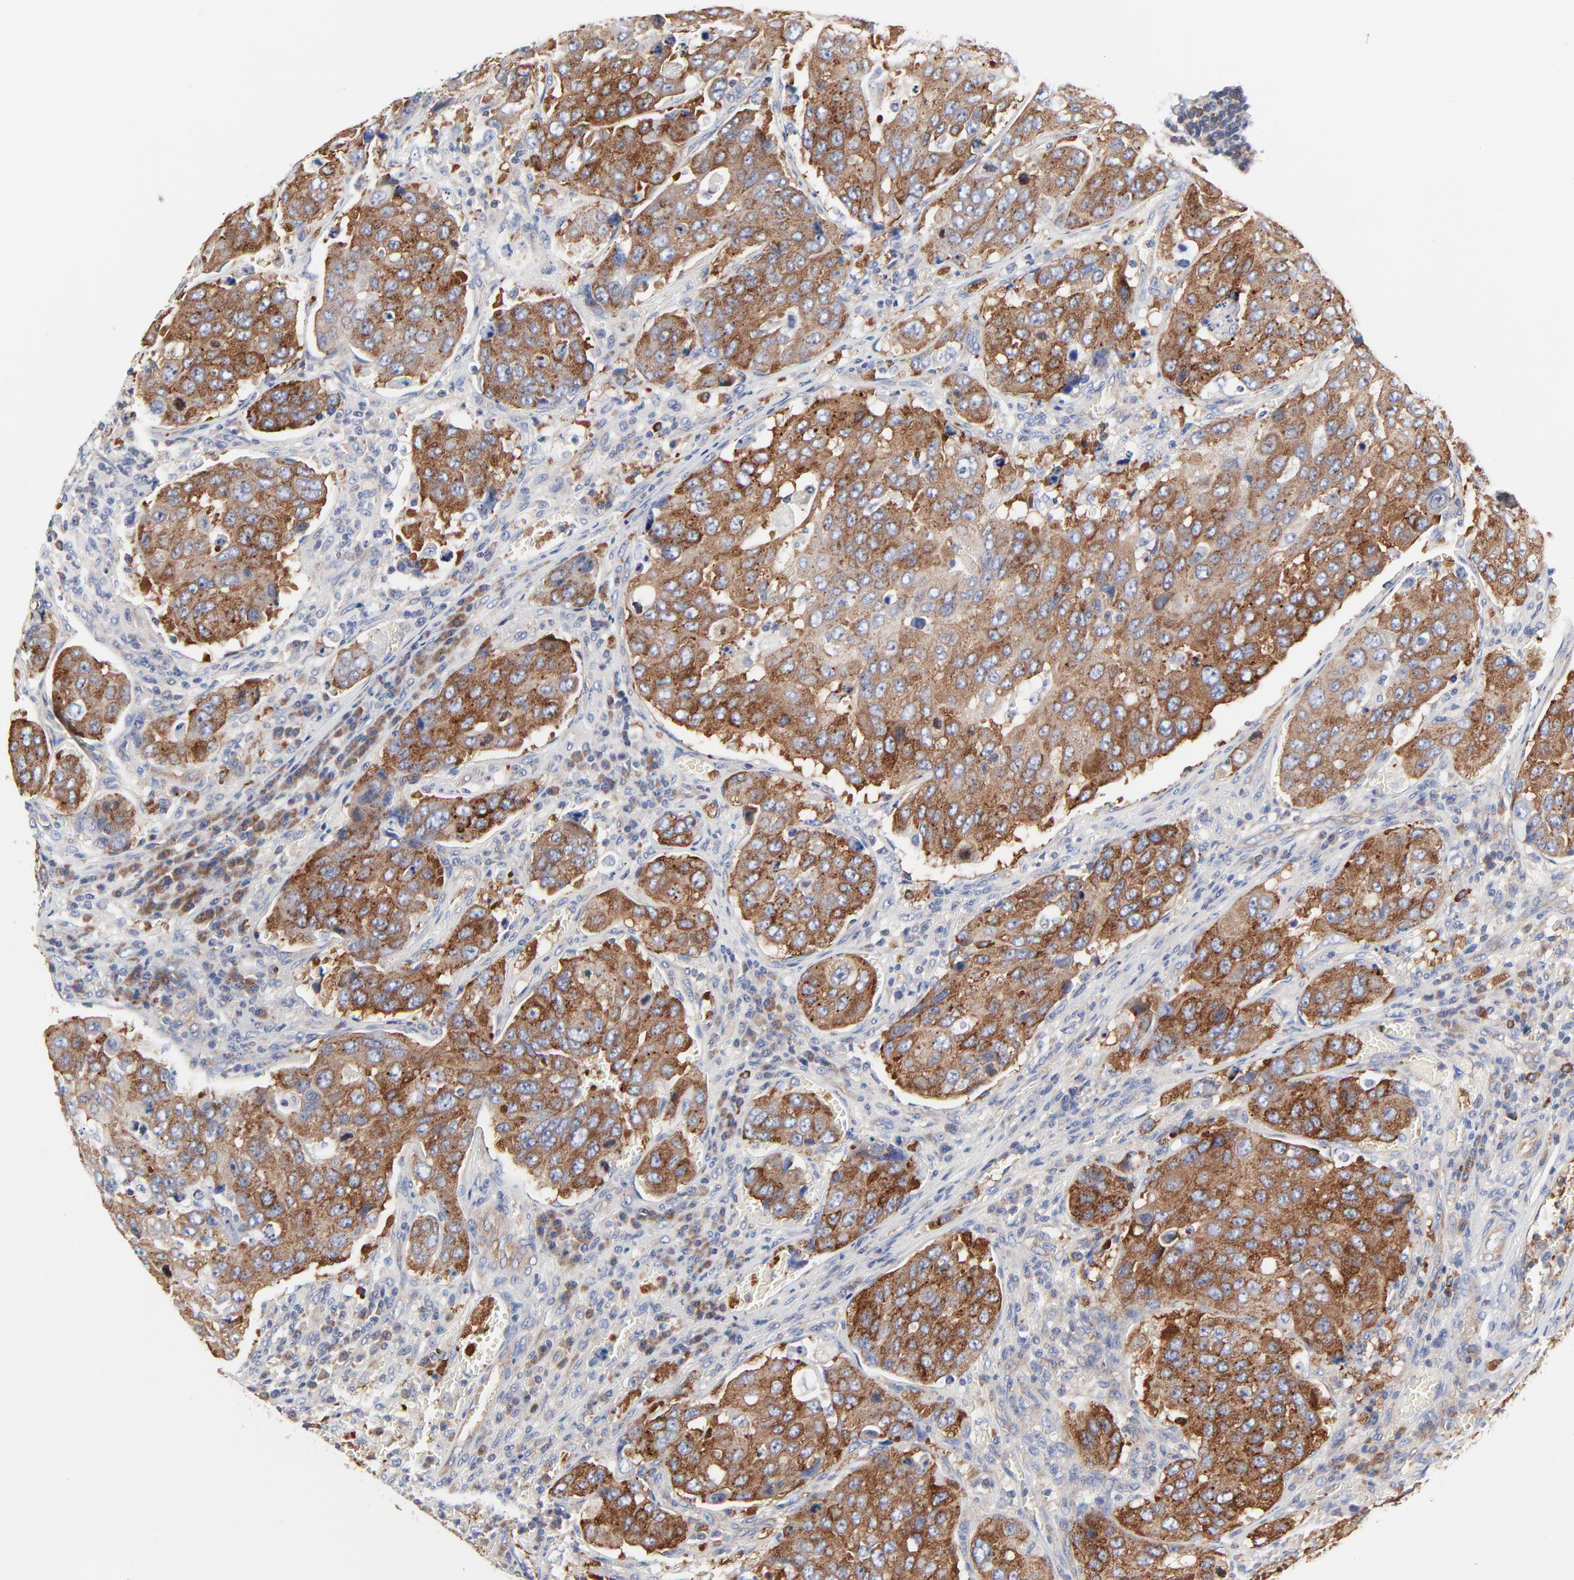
{"staining": {"intensity": "strong", "quantity": ">75%", "location": "cytoplasmic/membranous"}, "tissue": "urothelial cancer", "cell_type": "Tumor cells", "image_type": "cancer", "snomed": [{"axis": "morphology", "description": "Urothelial carcinoma, High grade"}, {"axis": "topography", "description": "Lymph node"}, {"axis": "topography", "description": "Urinary bladder"}], "caption": "IHC histopathology image of high-grade urothelial carcinoma stained for a protein (brown), which exhibits high levels of strong cytoplasmic/membranous expression in about >75% of tumor cells.", "gene": "CD2AP", "patient": {"sex": "male", "age": 51}}